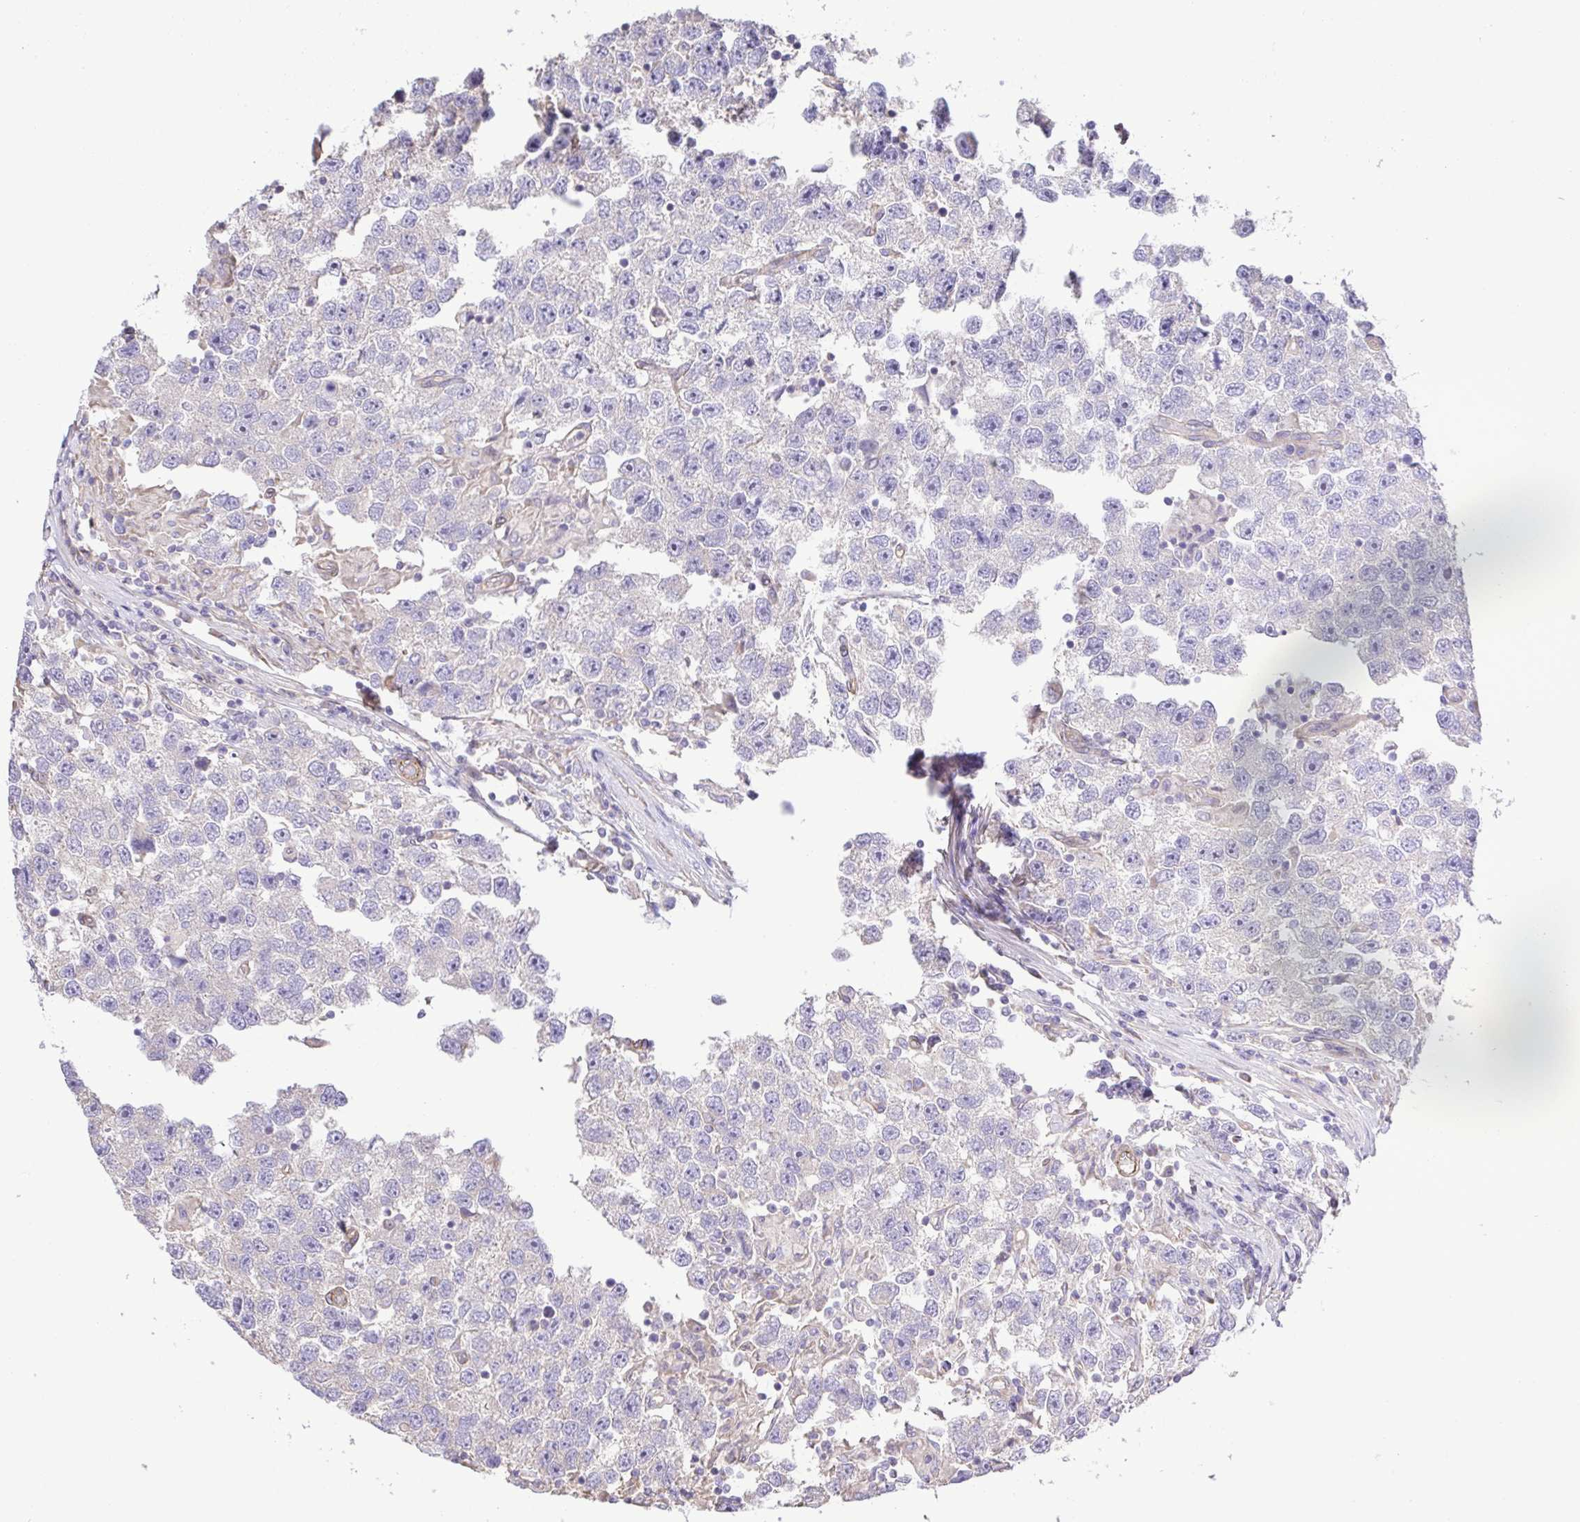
{"staining": {"intensity": "negative", "quantity": "none", "location": "none"}, "tissue": "testis cancer", "cell_type": "Tumor cells", "image_type": "cancer", "snomed": [{"axis": "morphology", "description": "Seminoma, NOS"}, {"axis": "topography", "description": "Testis"}], "caption": "This is an immunohistochemistry photomicrograph of testis seminoma. There is no positivity in tumor cells.", "gene": "FLT1", "patient": {"sex": "male", "age": 26}}